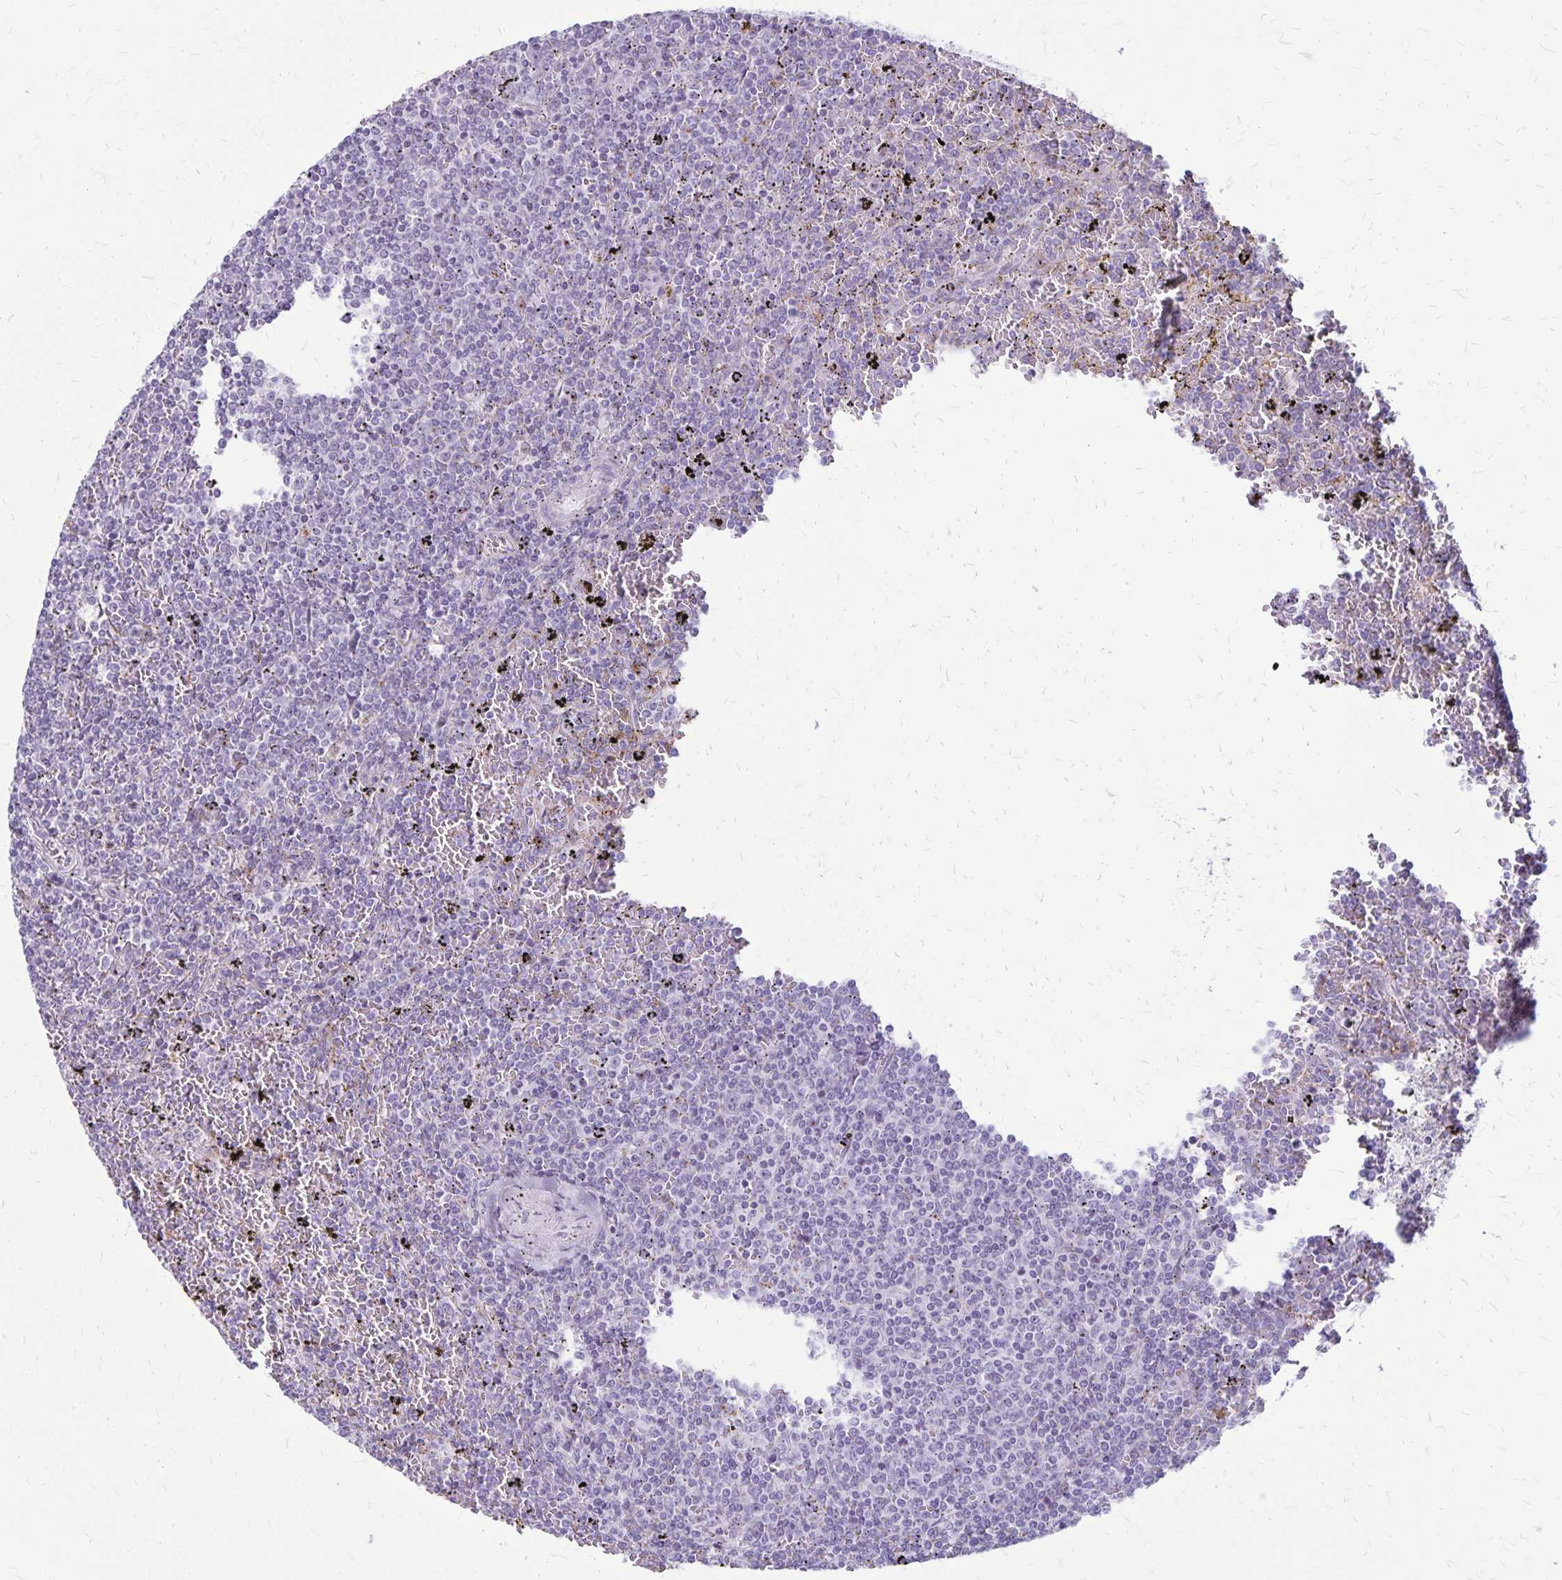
{"staining": {"intensity": "negative", "quantity": "none", "location": "none"}, "tissue": "lymphoma", "cell_type": "Tumor cells", "image_type": "cancer", "snomed": [{"axis": "morphology", "description": "Malignant lymphoma, non-Hodgkin's type, Low grade"}, {"axis": "topography", "description": "Spleen"}], "caption": "A high-resolution image shows immunohistochemistry staining of malignant lymphoma, non-Hodgkin's type (low-grade), which demonstrates no significant staining in tumor cells. (DAB immunohistochemistry (IHC) with hematoxylin counter stain).", "gene": "GP9", "patient": {"sex": "female", "age": 77}}